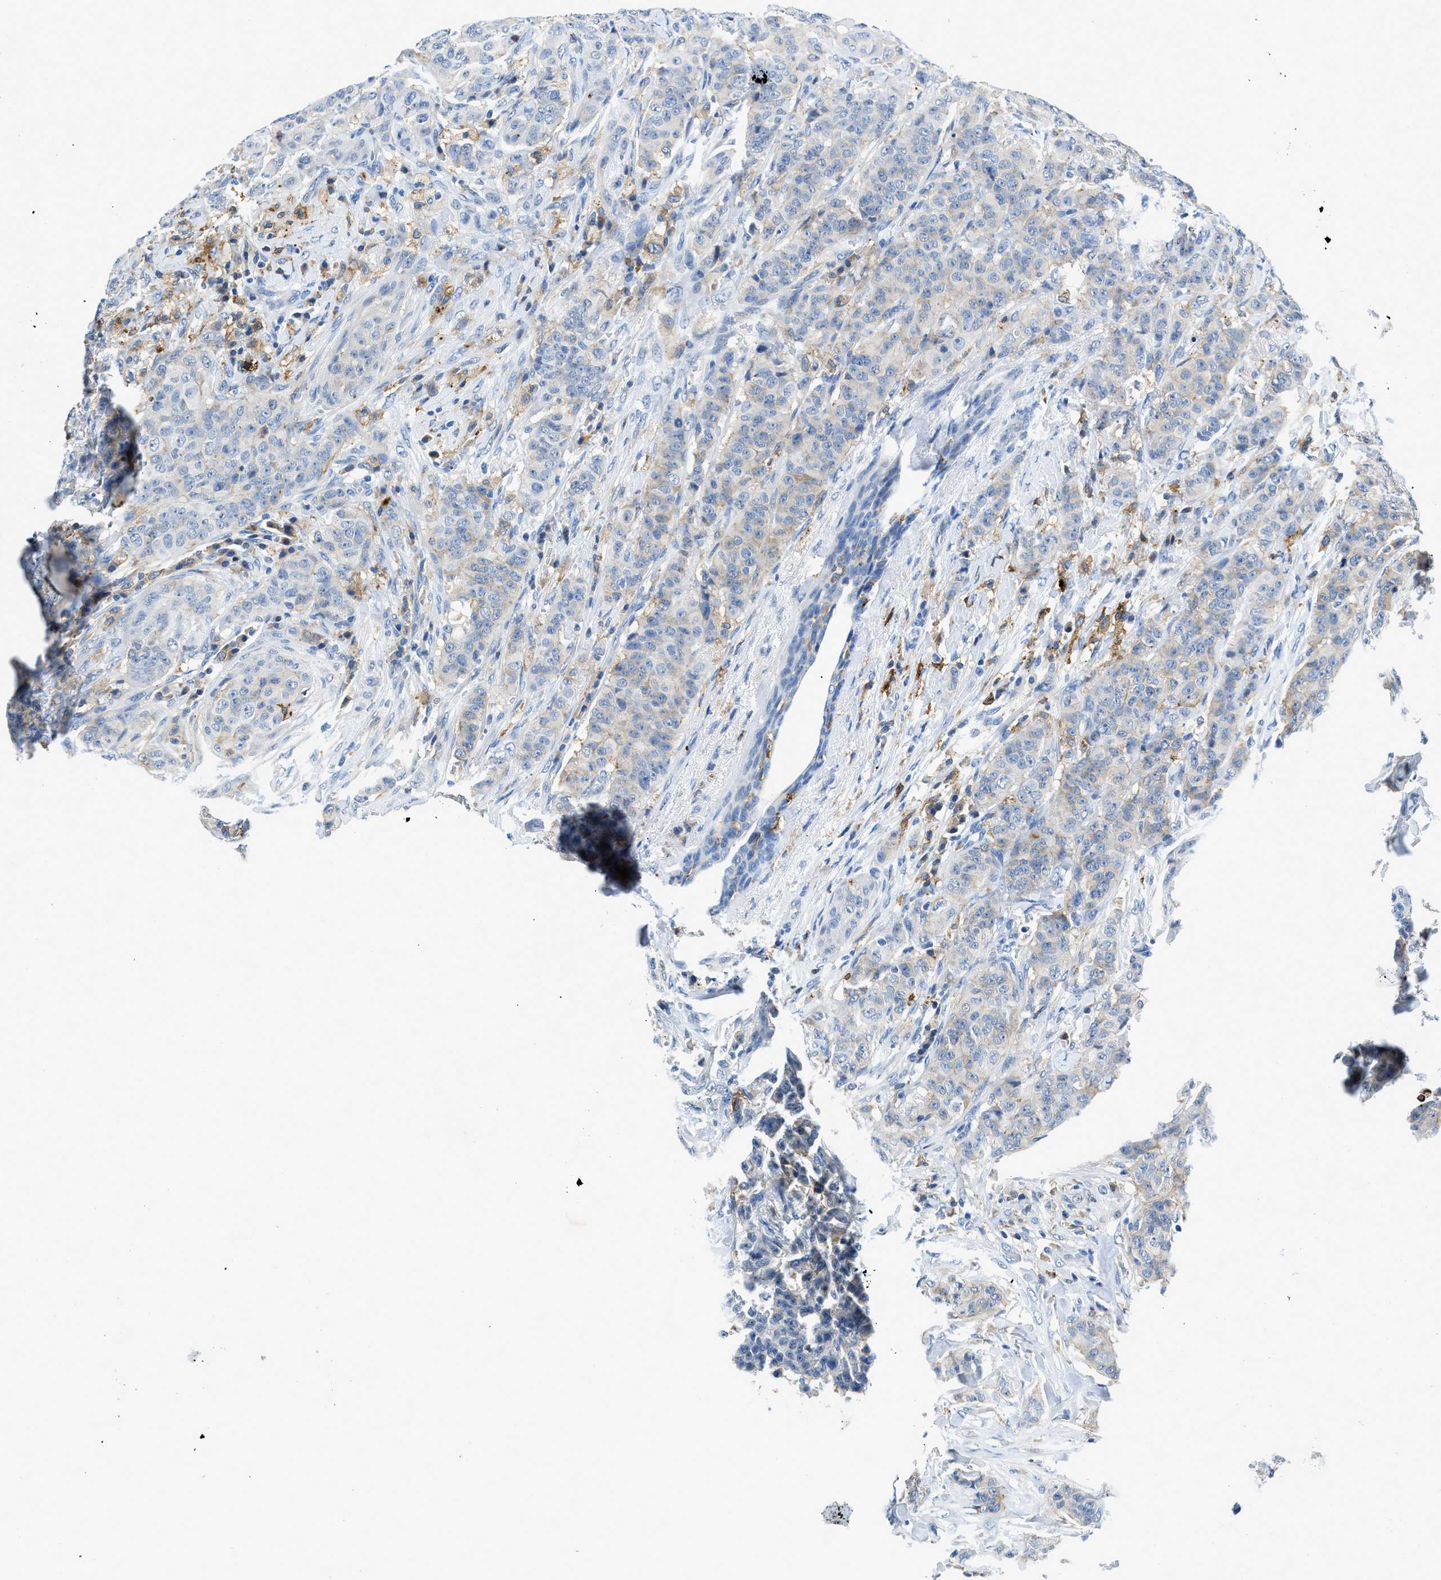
{"staining": {"intensity": "weak", "quantity": "<25%", "location": "cytoplasmic/membranous"}, "tissue": "breast cancer", "cell_type": "Tumor cells", "image_type": "cancer", "snomed": [{"axis": "morphology", "description": "Normal tissue, NOS"}, {"axis": "morphology", "description": "Duct carcinoma"}, {"axis": "topography", "description": "Breast"}], "caption": "An immunohistochemistry histopathology image of breast invasive ductal carcinoma is shown. There is no staining in tumor cells of breast invasive ductal carcinoma.", "gene": "CD226", "patient": {"sex": "female", "age": 40}}